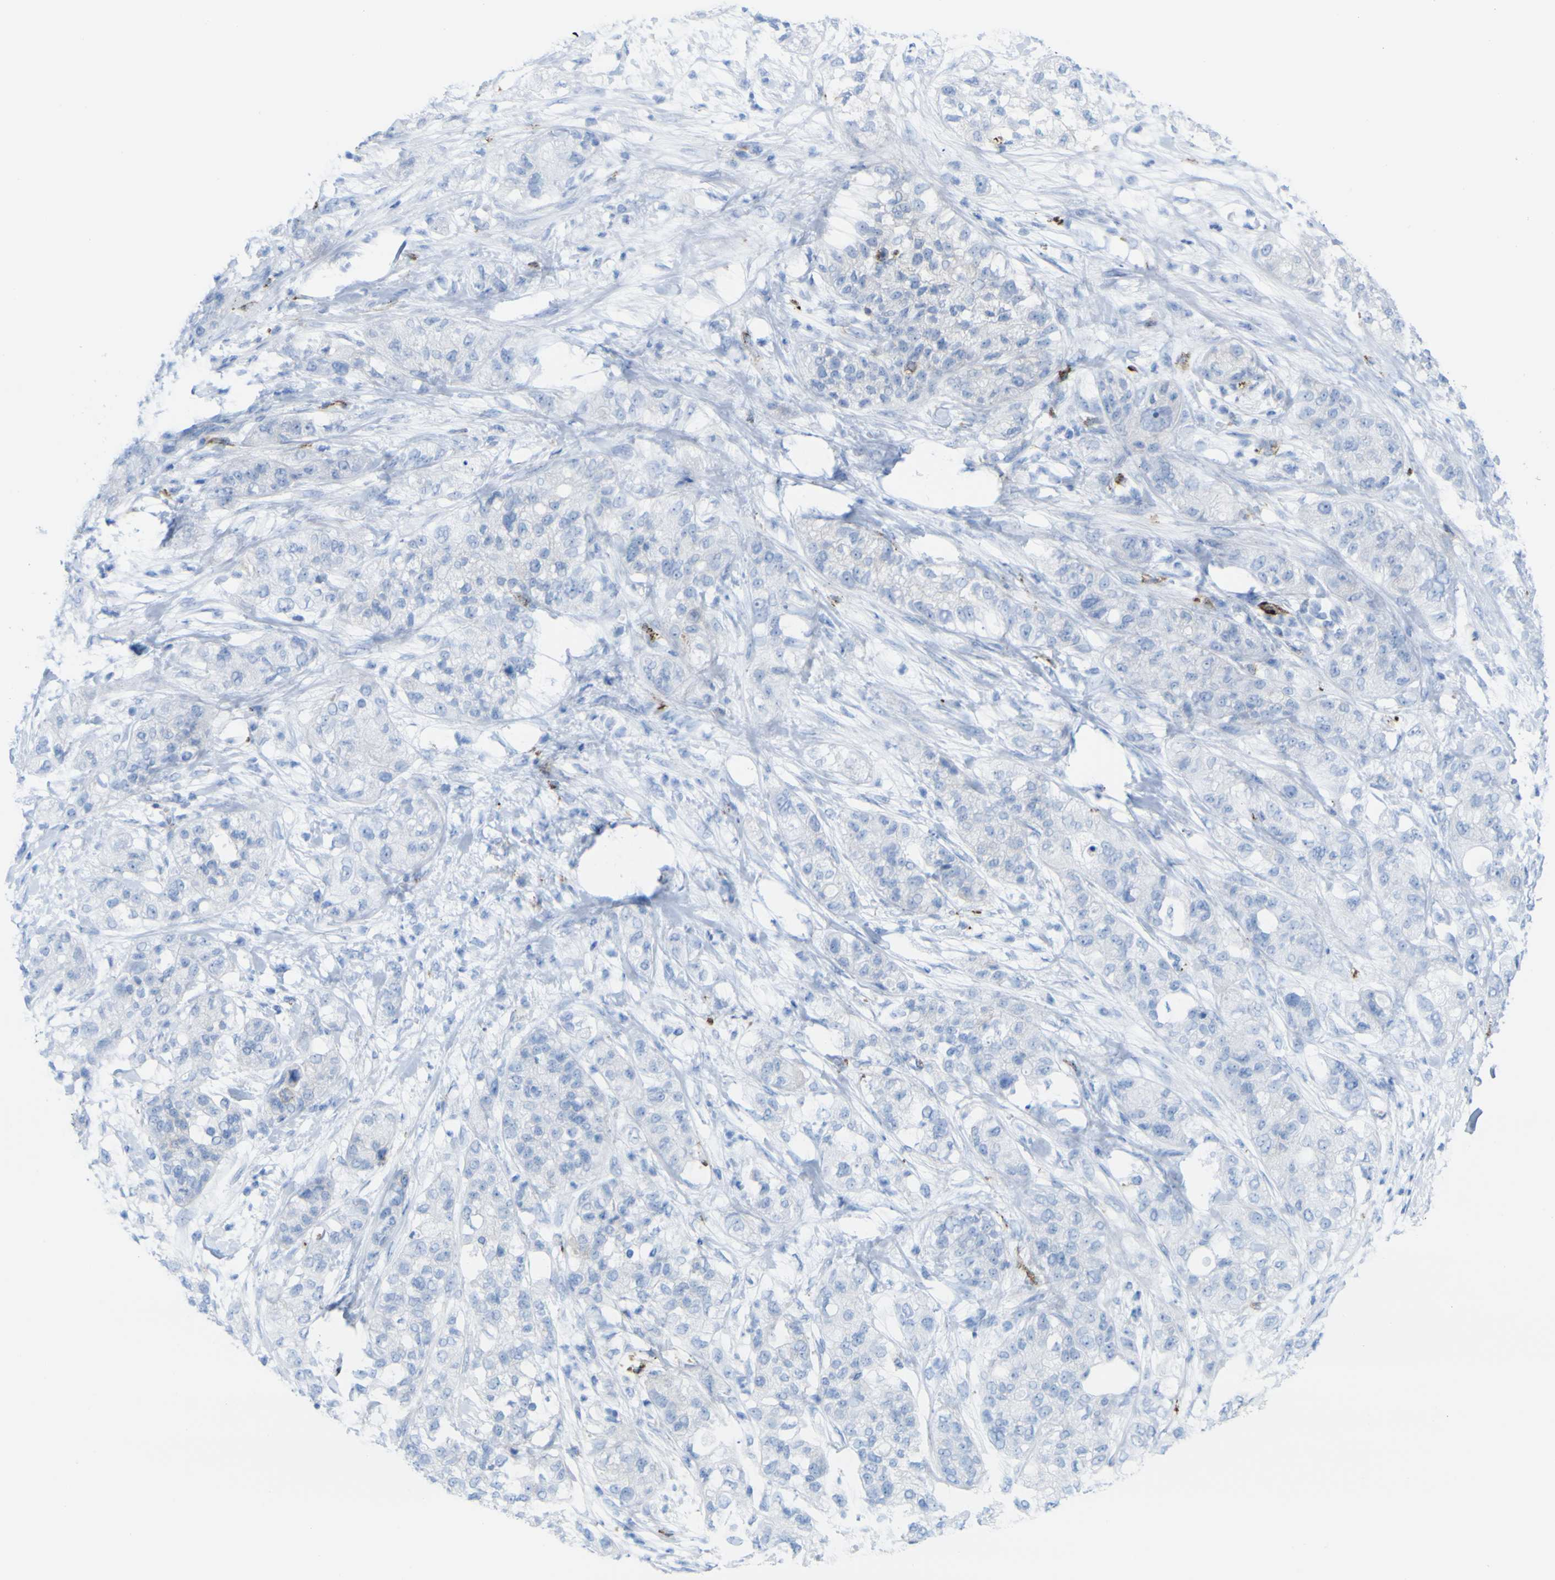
{"staining": {"intensity": "negative", "quantity": "none", "location": "none"}, "tissue": "pancreatic cancer", "cell_type": "Tumor cells", "image_type": "cancer", "snomed": [{"axis": "morphology", "description": "Adenocarcinoma, NOS"}, {"axis": "topography", "description": "Pancreas"}], "caption": "Human pancreatic cancer (adenocarcinoma) stained for a protein using immunohistochemistry displays no expression in tumor cells.", "gene": "PLD3", "patient": {"sex": "female", "age": 78}}